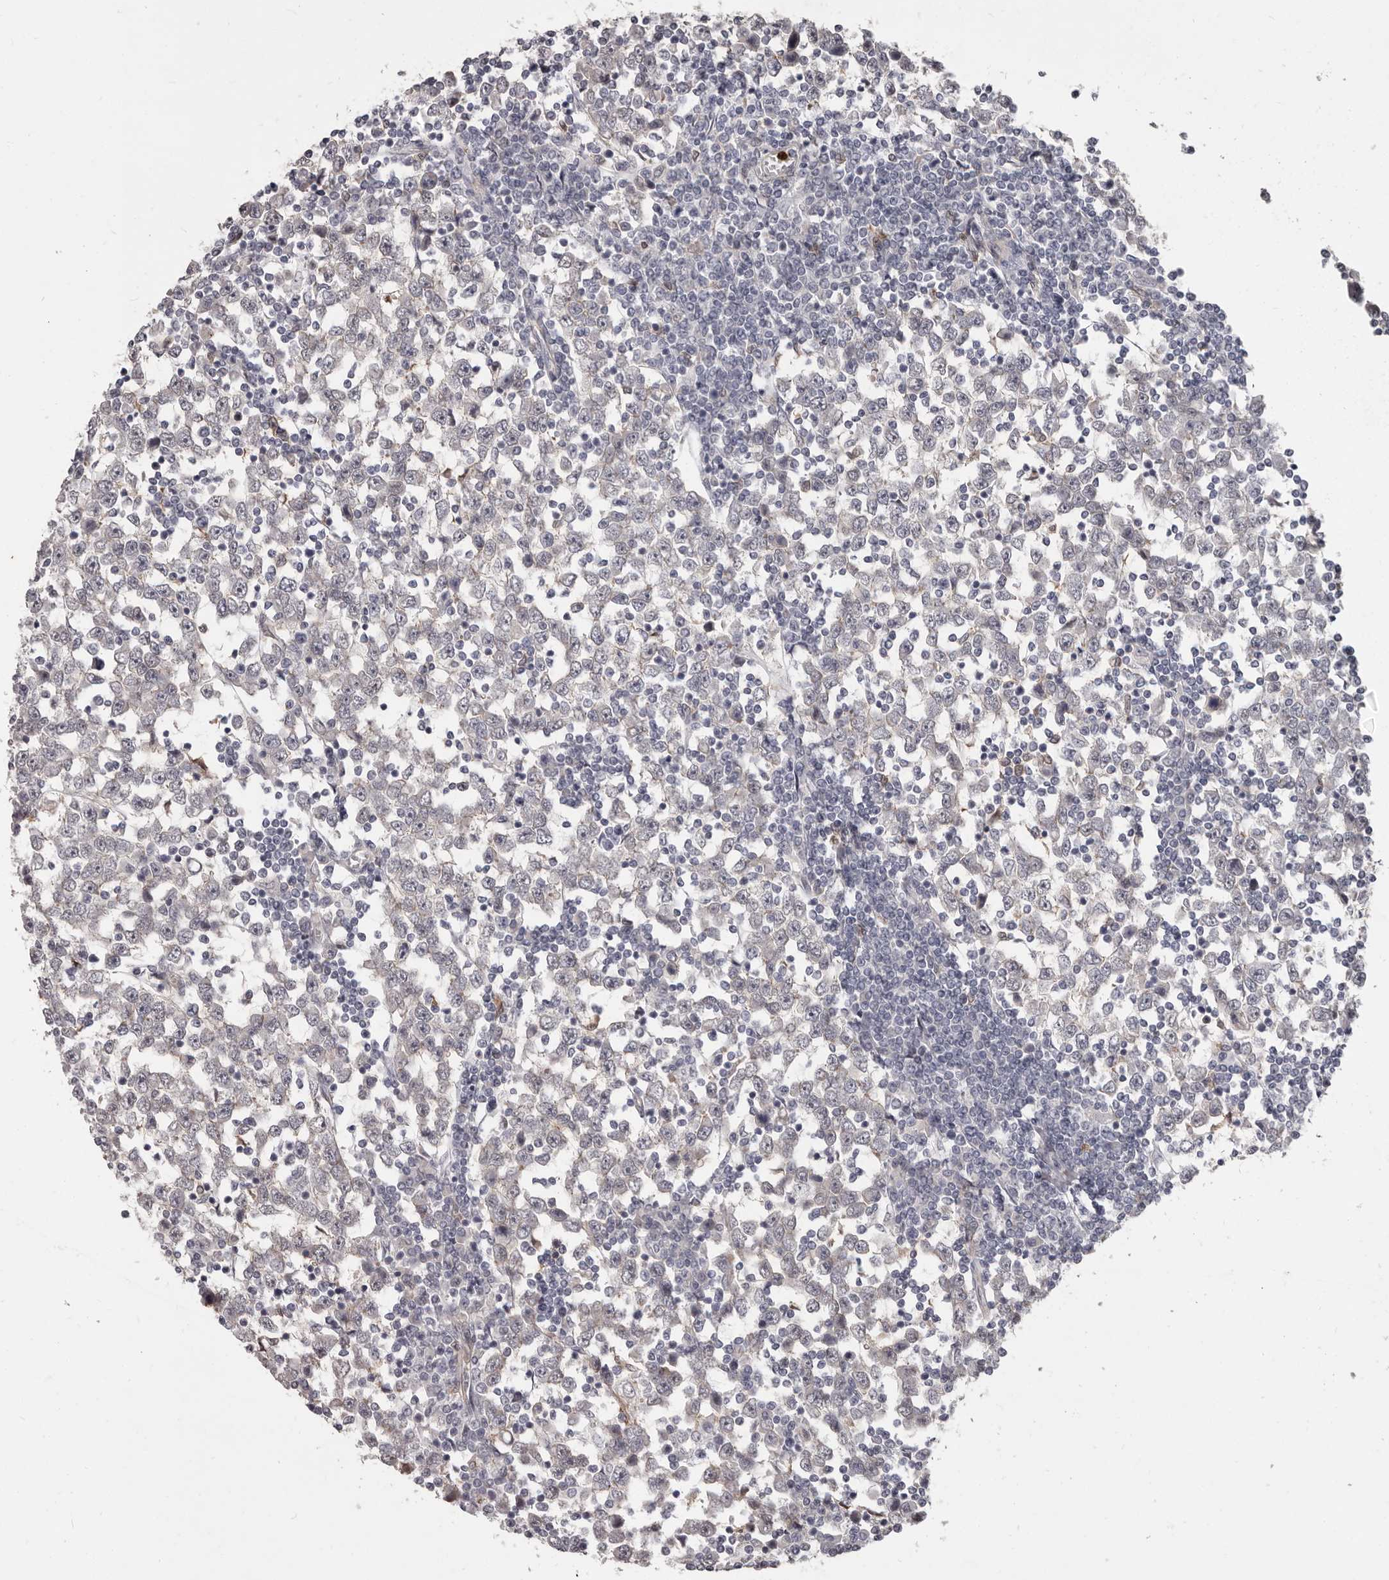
{"staining": {"intensity": "negative", "quantity": "none", "location": "none"}, "tissue": "testis cancer", "cell_type": "Tumor cells", "image_type": "cancer", "snomed": [{"axis": "morphology", "description": "Seminoma, NOS"}, {"axis": "topography", "description": "Testis"}], "caption": "Tumor cells show no significant positivity in seminoma (testis).", "gene": "GPR157", "patient": {"sex": "male", "age": 65}}